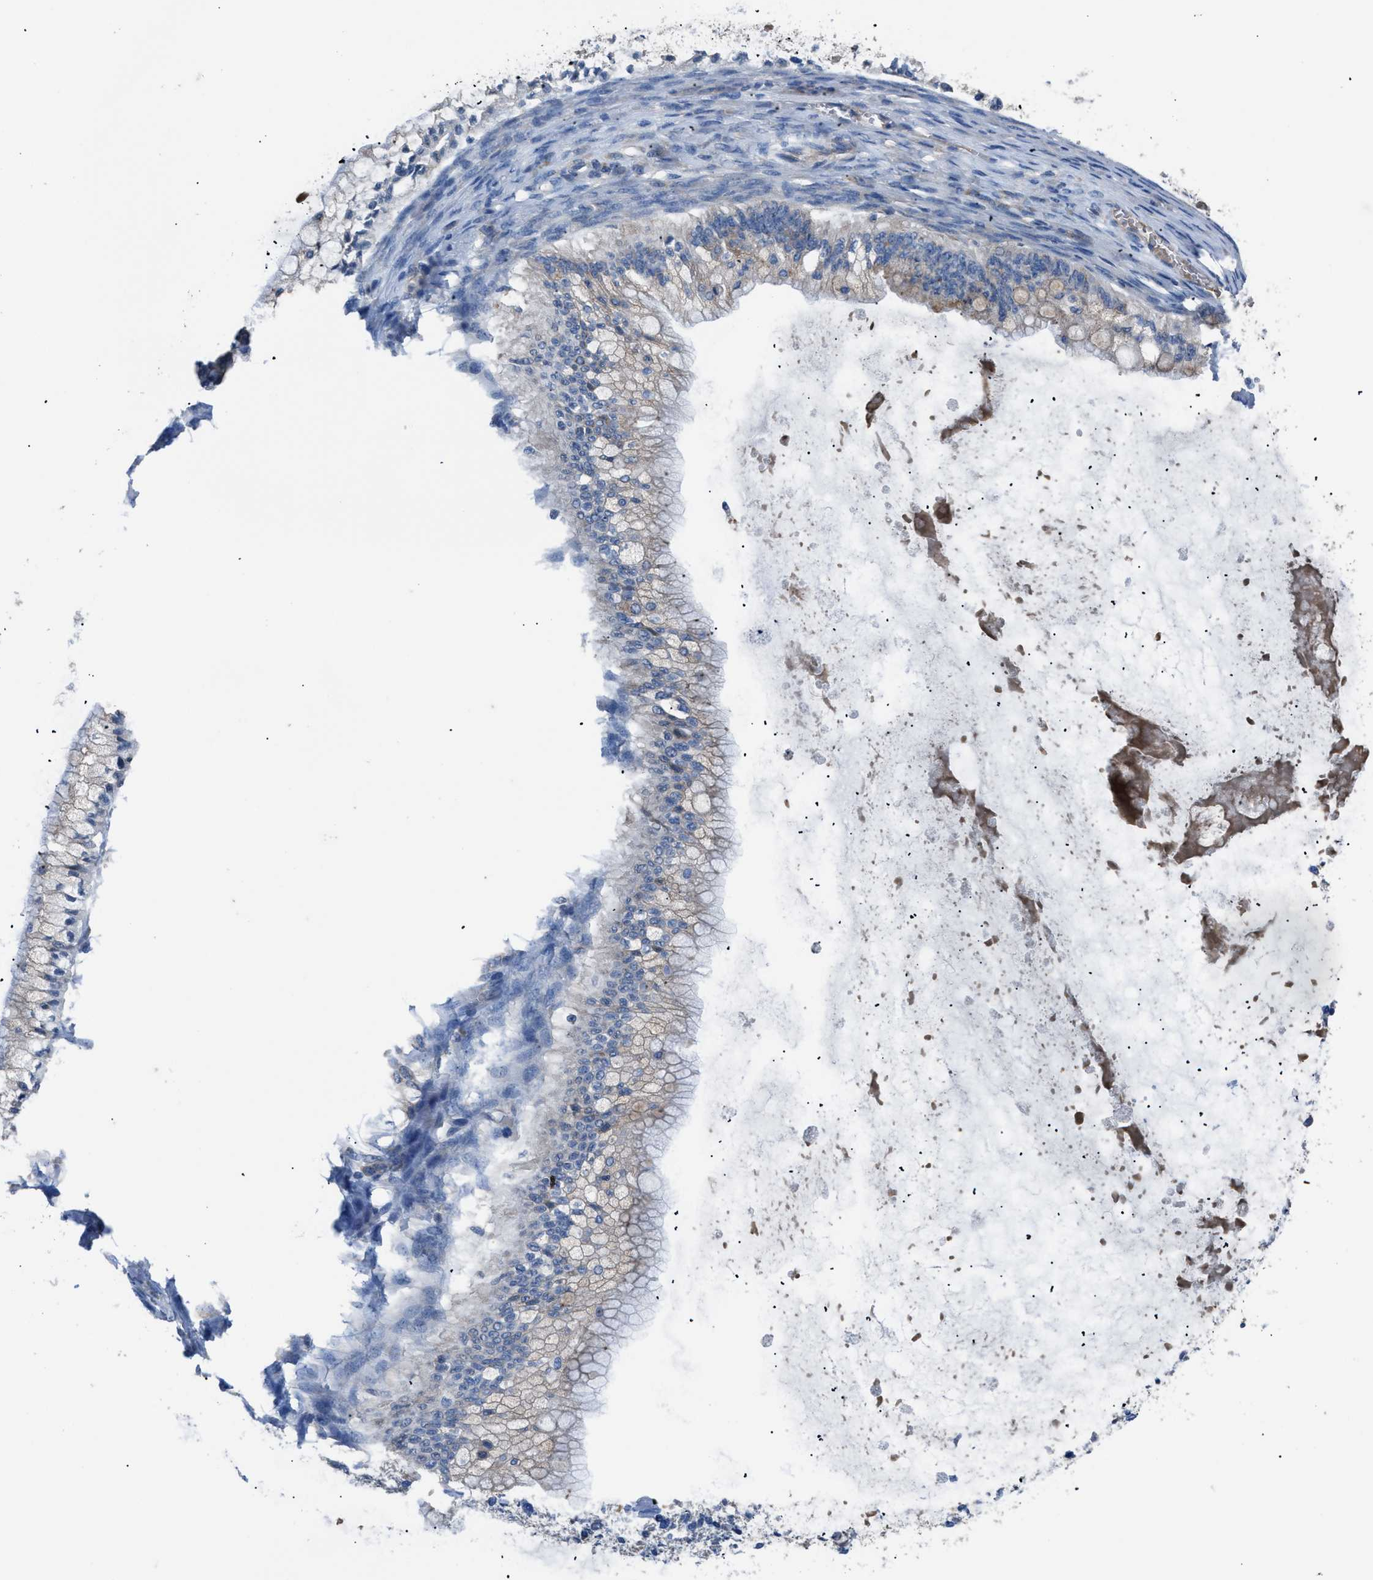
{"staining": {"intensity": "weak", "quantity": "25%-75%", "location": "cytoplasmic/membranous"}, "tissue": "ovarian cancer", "cell_type": "Tumor cells", "image_type": "cancer", "snomed": [{"axis": "morphology", "description": "Cystadenocarcinoma, mucinous, NOS"}, {"axis": "topography", "description": "Ovary"}], "caption": "Approximately 25%-75% of tumor cells in human ovarian cancer (mucinous cystadenocarcinoma) display weak cytoplasmic/membranous protein positivity as visualized by brown immunohistochemical staining.", "gene": "SGCZ", "patient": {"sex": "female", "age": 57}}